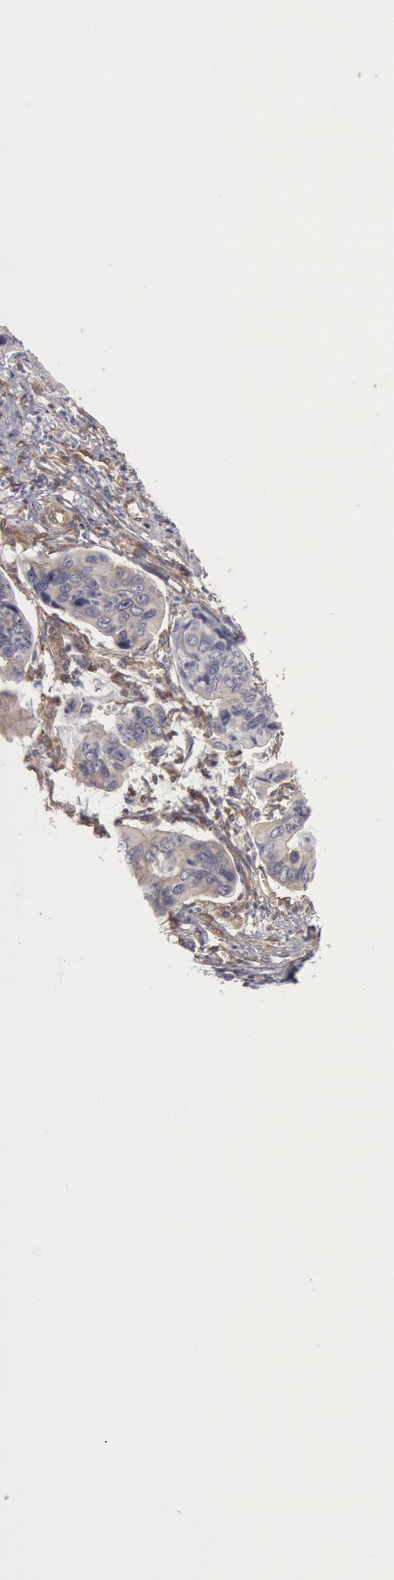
{"staining": {"intensity": "weak", "quantity": "<25%", "location": "cytoplasmic/membranous"}, "tissue": "stomach cancer", "cell_type": "Tumor cells", "image_type": "cancer", "snomed": [{"axis": "morphology", "description": "Adenocarcinoma, NOS"}, {"axis": "topography", "description": "Stomach, upper"}], "caption": "IHC of stomach cancer (adenocarcinoma) exhibits no staining in tumor cells. (DAB (3,3'-diaminobenzidine) IHC visualized using brightfield microscopy, high magnification).", "gene": "CCDC50", "patient": {"sex": "male", "age": 80}}